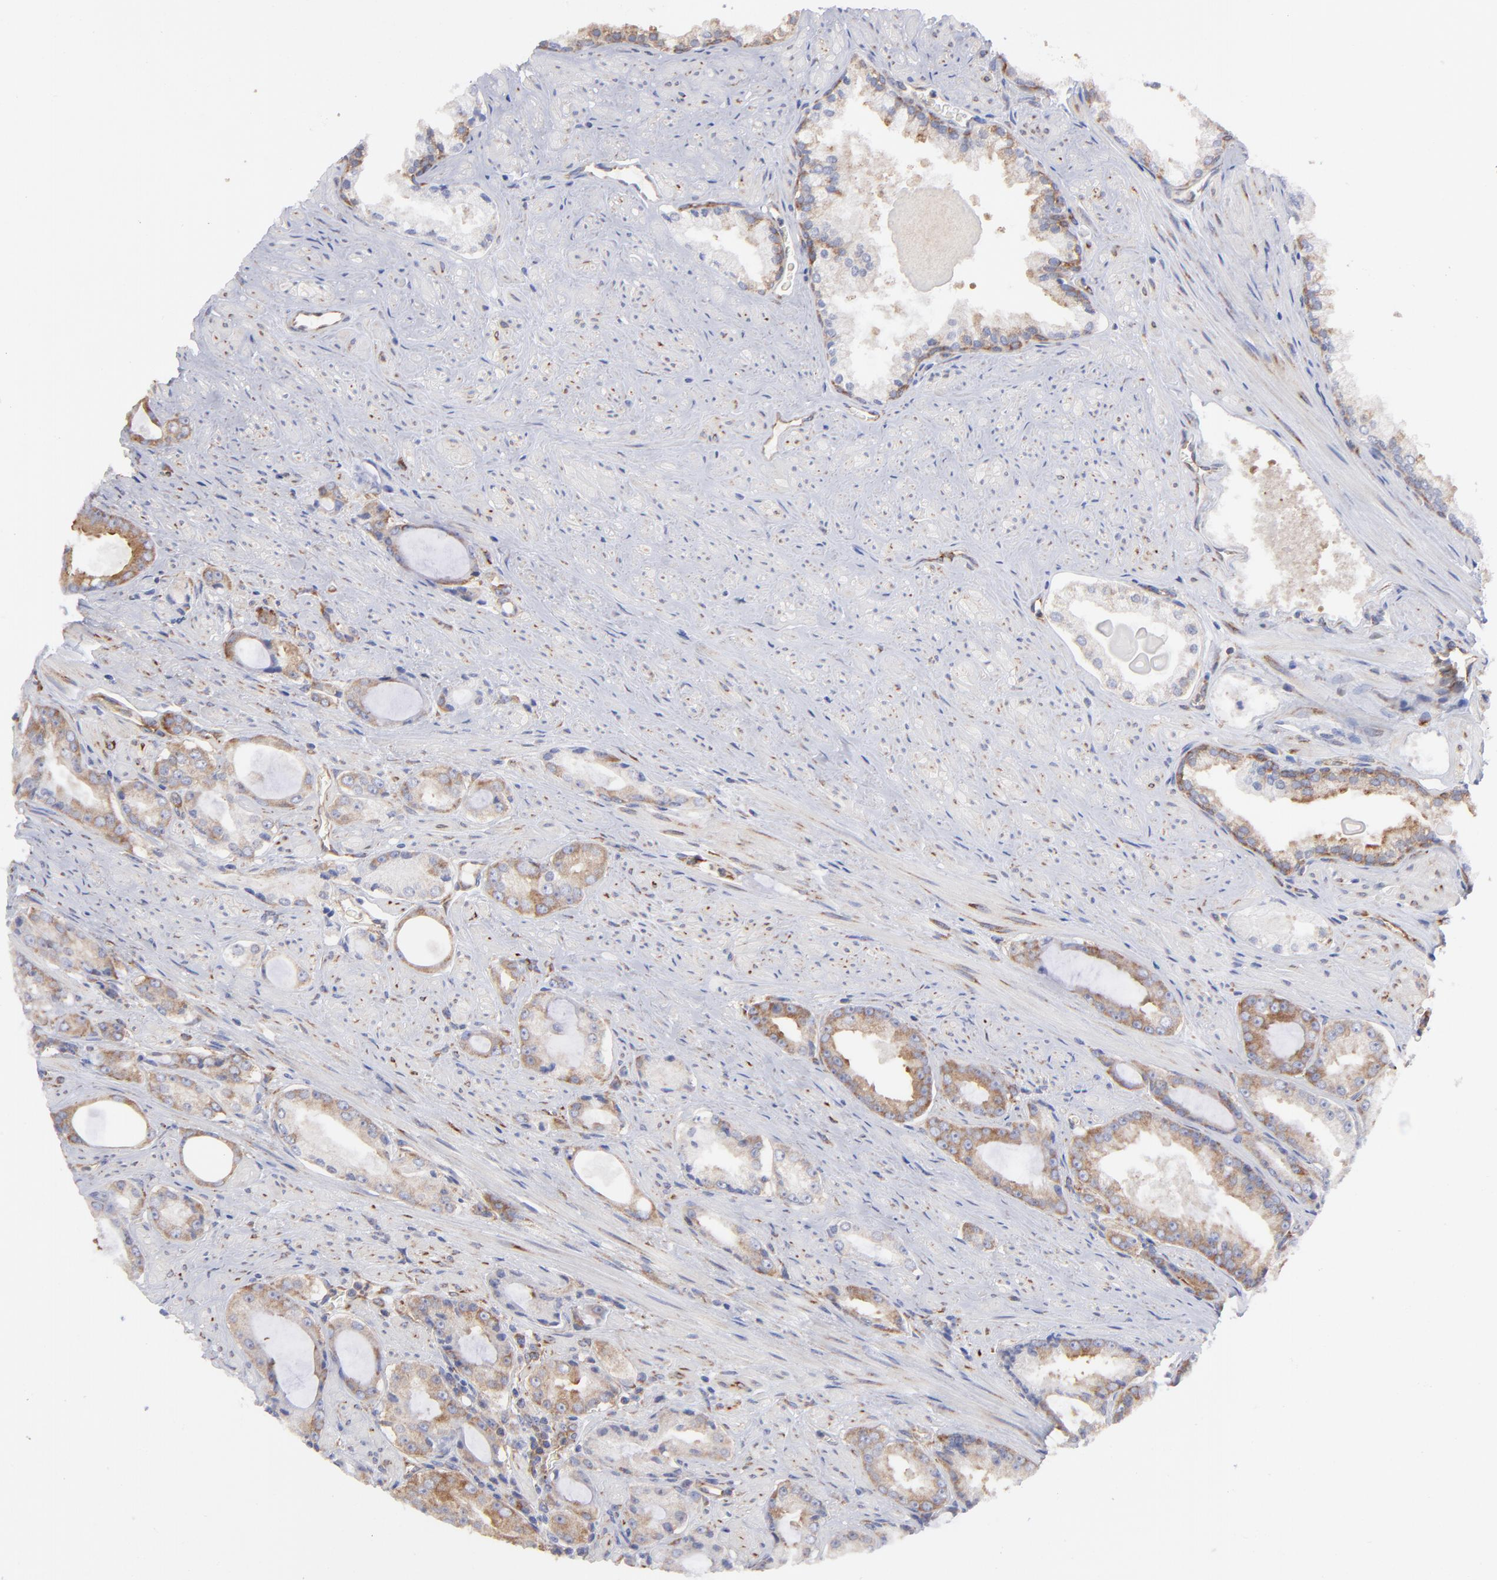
{"staining": {"intensity": "moderate", "quantity": ">75%", "location": "cytoplasmic/membranous"}, "tissue": "prostate cancer", "cell_type": "Tumor cells", "image_type": "cancer", "snomed": [{"axis": "morphology", "description": "Adenocarcinoma, Medium grade"}, {"axis": "topography", "description": "Prostate"}], "caption": "A medium amount of moderate cytoplasmic/membranous expression is seen in approximately >75% of tumor cells in prostate cancer tissue.", "gene": "EIF2AK2", "patient": {"sex": "male", "age": 60}}